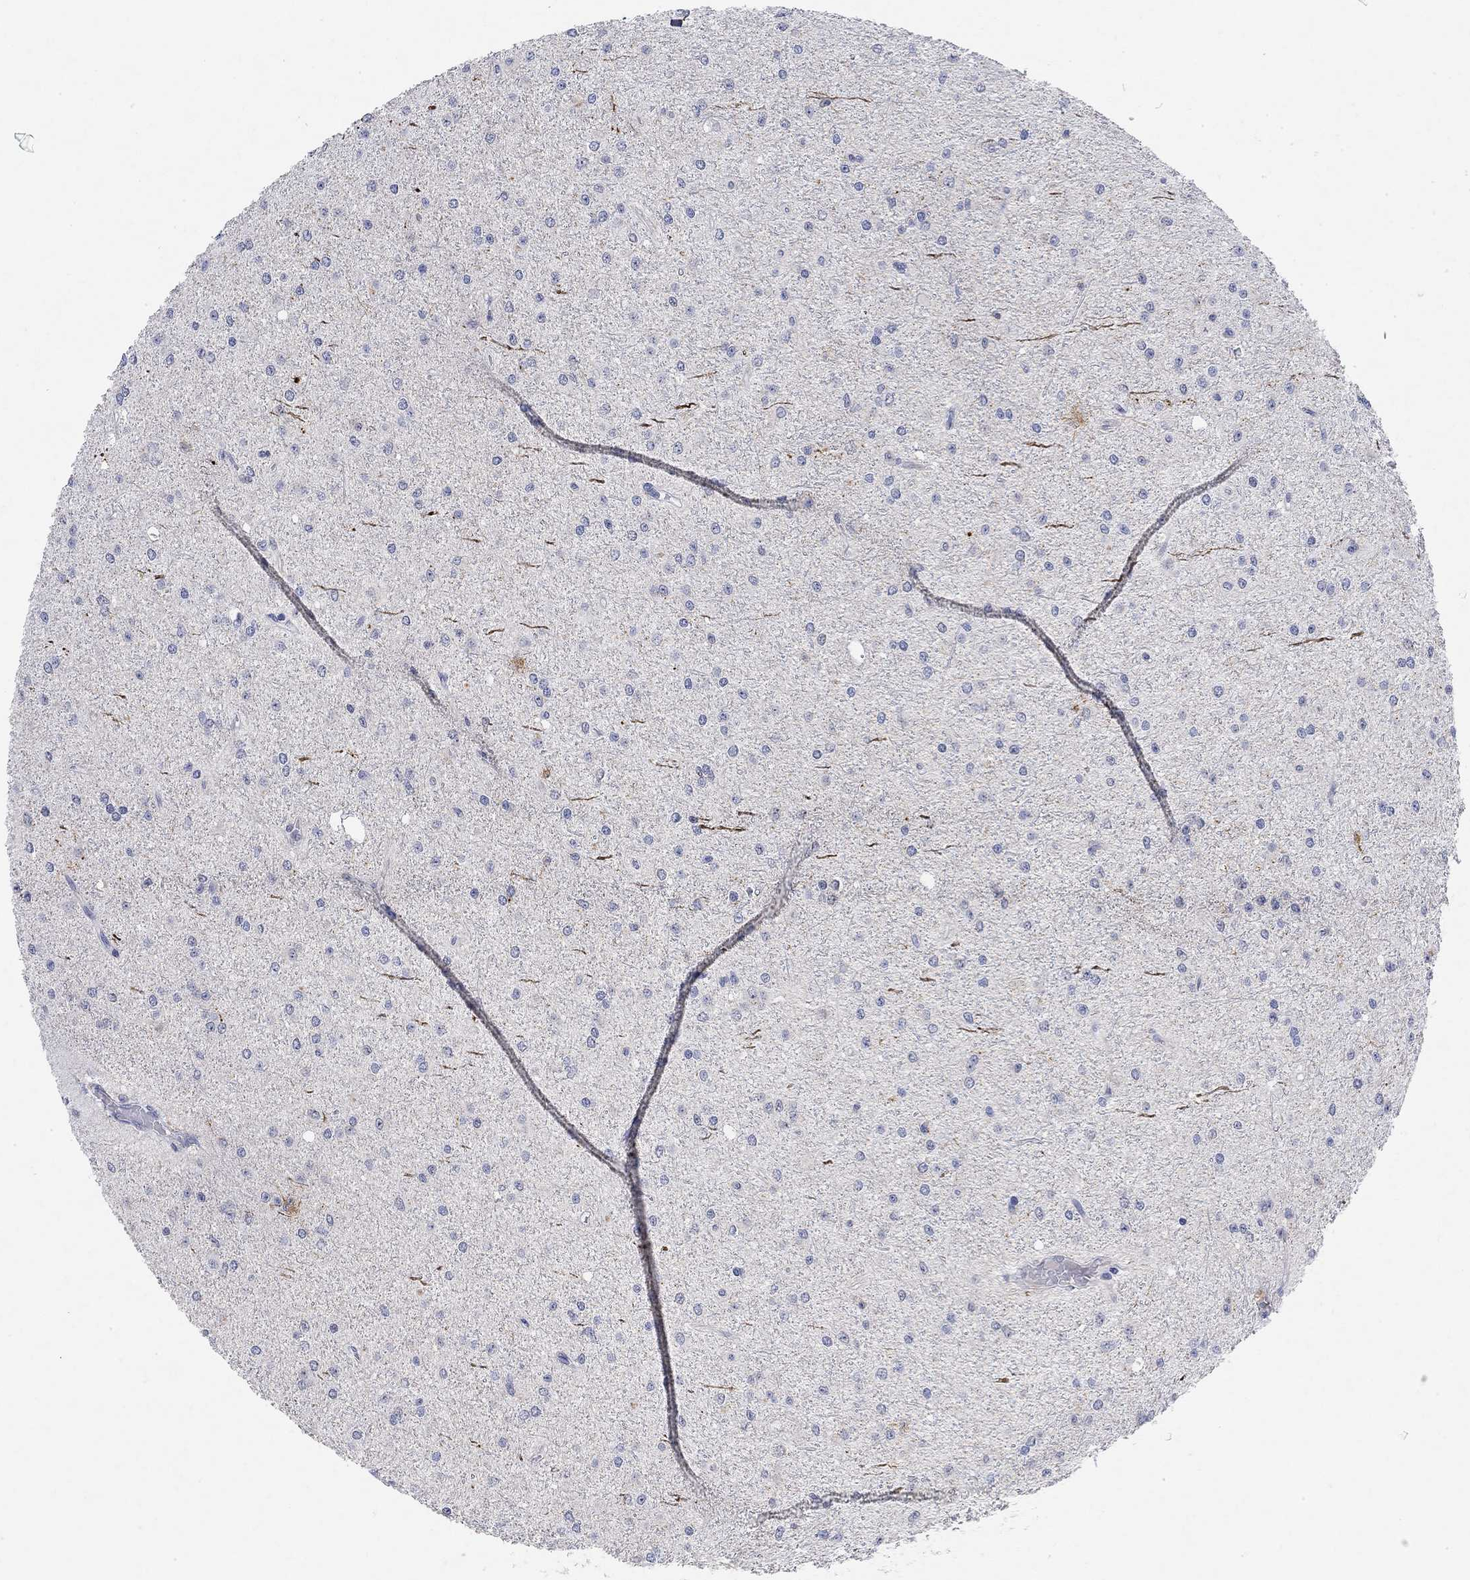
{"staining": {"intensity": "negative", "quantity": "none", "location": "none"}, "tissue": "glioma", "cell_type": "Tumor cells", "image_type": "cancer", "snomed": [{"axis": "morphology", "description": "Glioma, malignant, Low grade"}, {"axis": "topography", "description": "Brain"}], "caption": "Tumor cells are negative for protein expression in human malignant glioma (low-grade).", "gene": "VAT1L", "patient": {"sex": "male", "age": 27}}